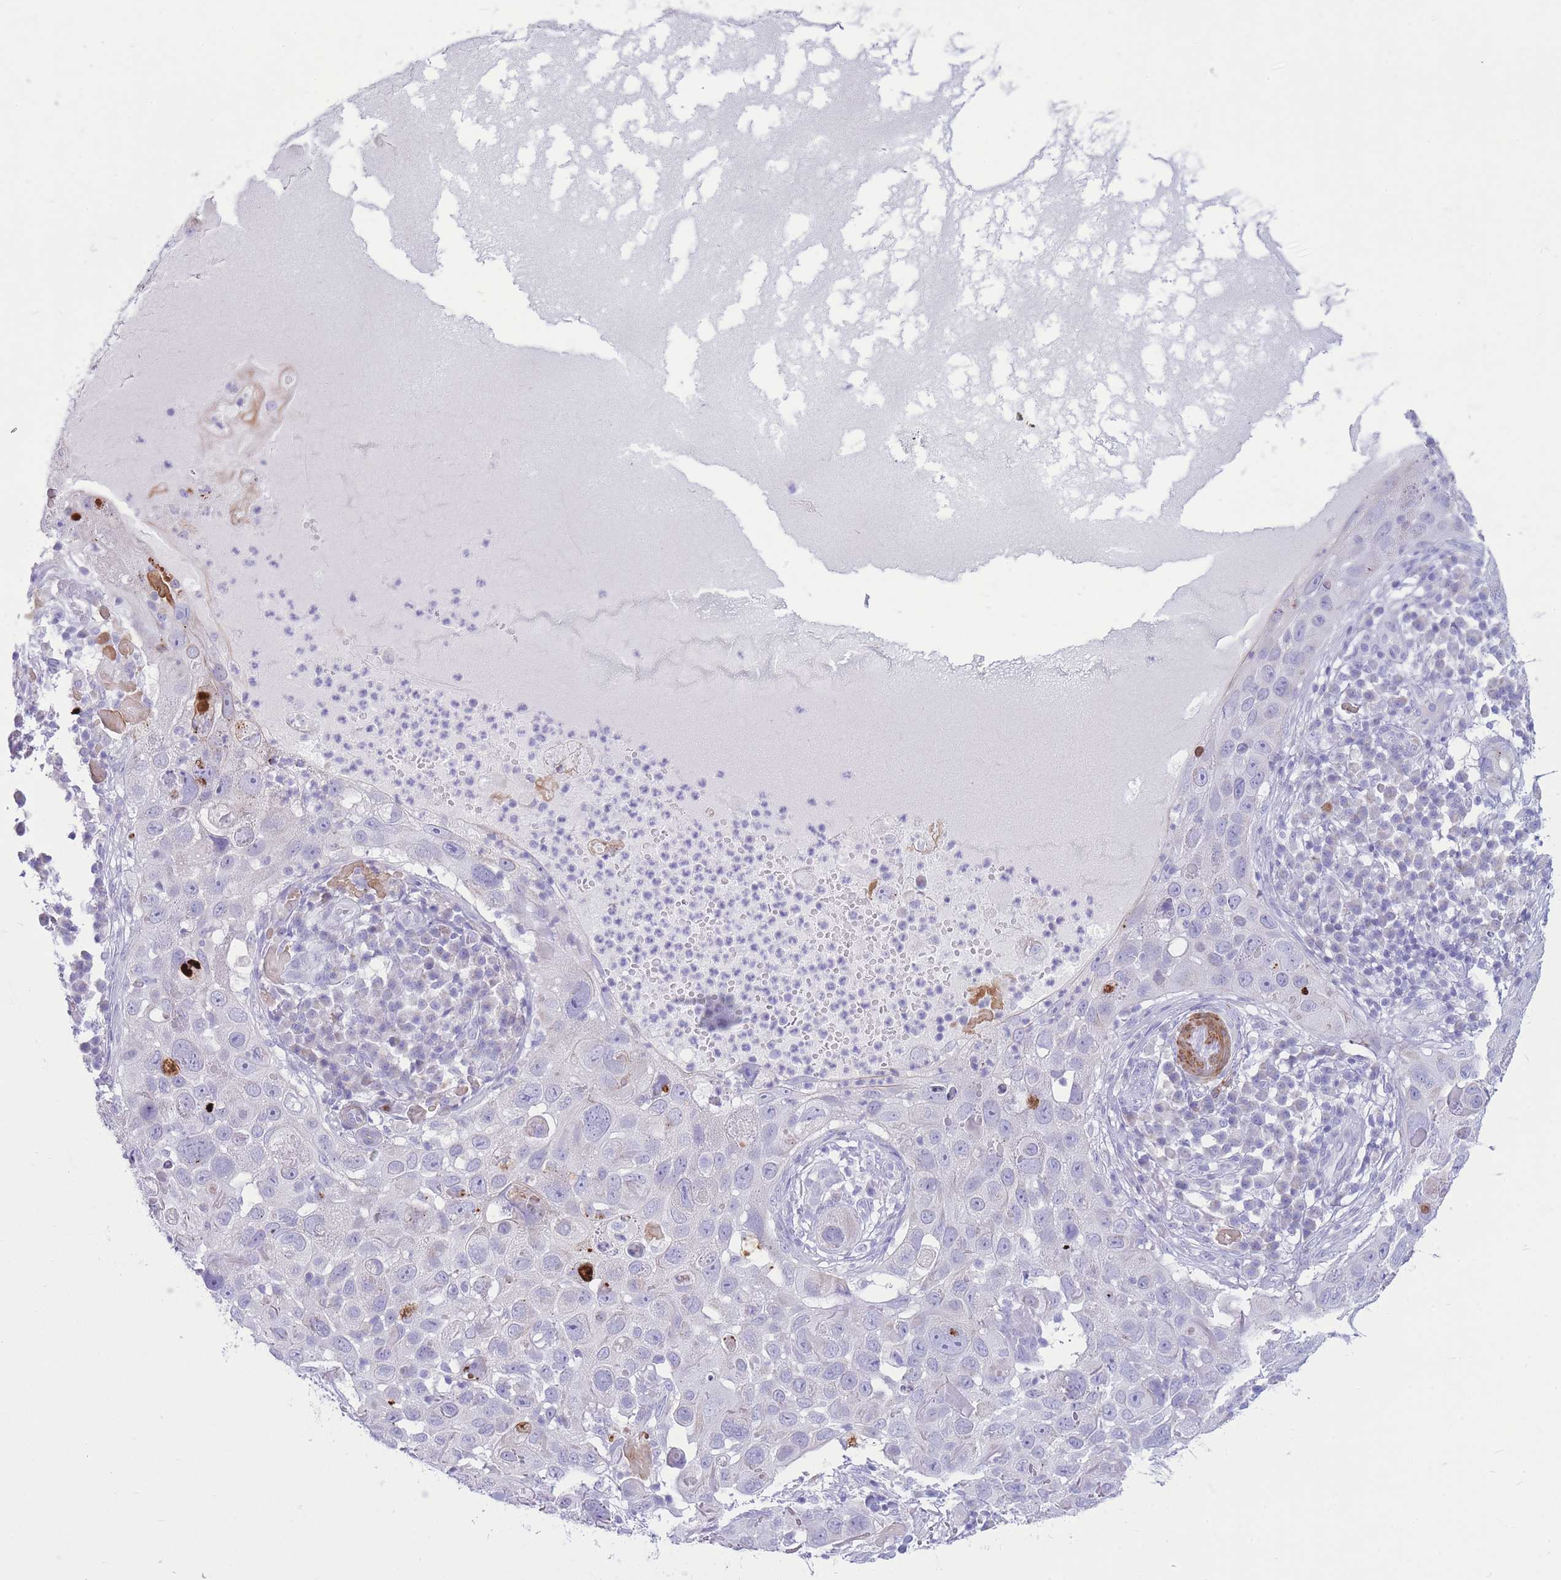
{"staining": {"intensity": "negative", "quantity": "none", "location": "none"}, "tissue": "skin cancer", "cell_type": "Tumor cells", "image_type": "cancer", "snomed": [{"axis": "morphology", "description": "Squamous cell carcinoma in situ, NOS"}, {"axis": "morphology", "description": "Squamous cell carcinoma, NOS"}, {"axis": "topography", "description": "Skin"}], "caption": "Photomicrograph shows no significant protein positivity in tumor cells of squamous cell carcinoma in situ (skin).", "gene": "VWA8", "patient": {"sex": "male", "age": 93}}